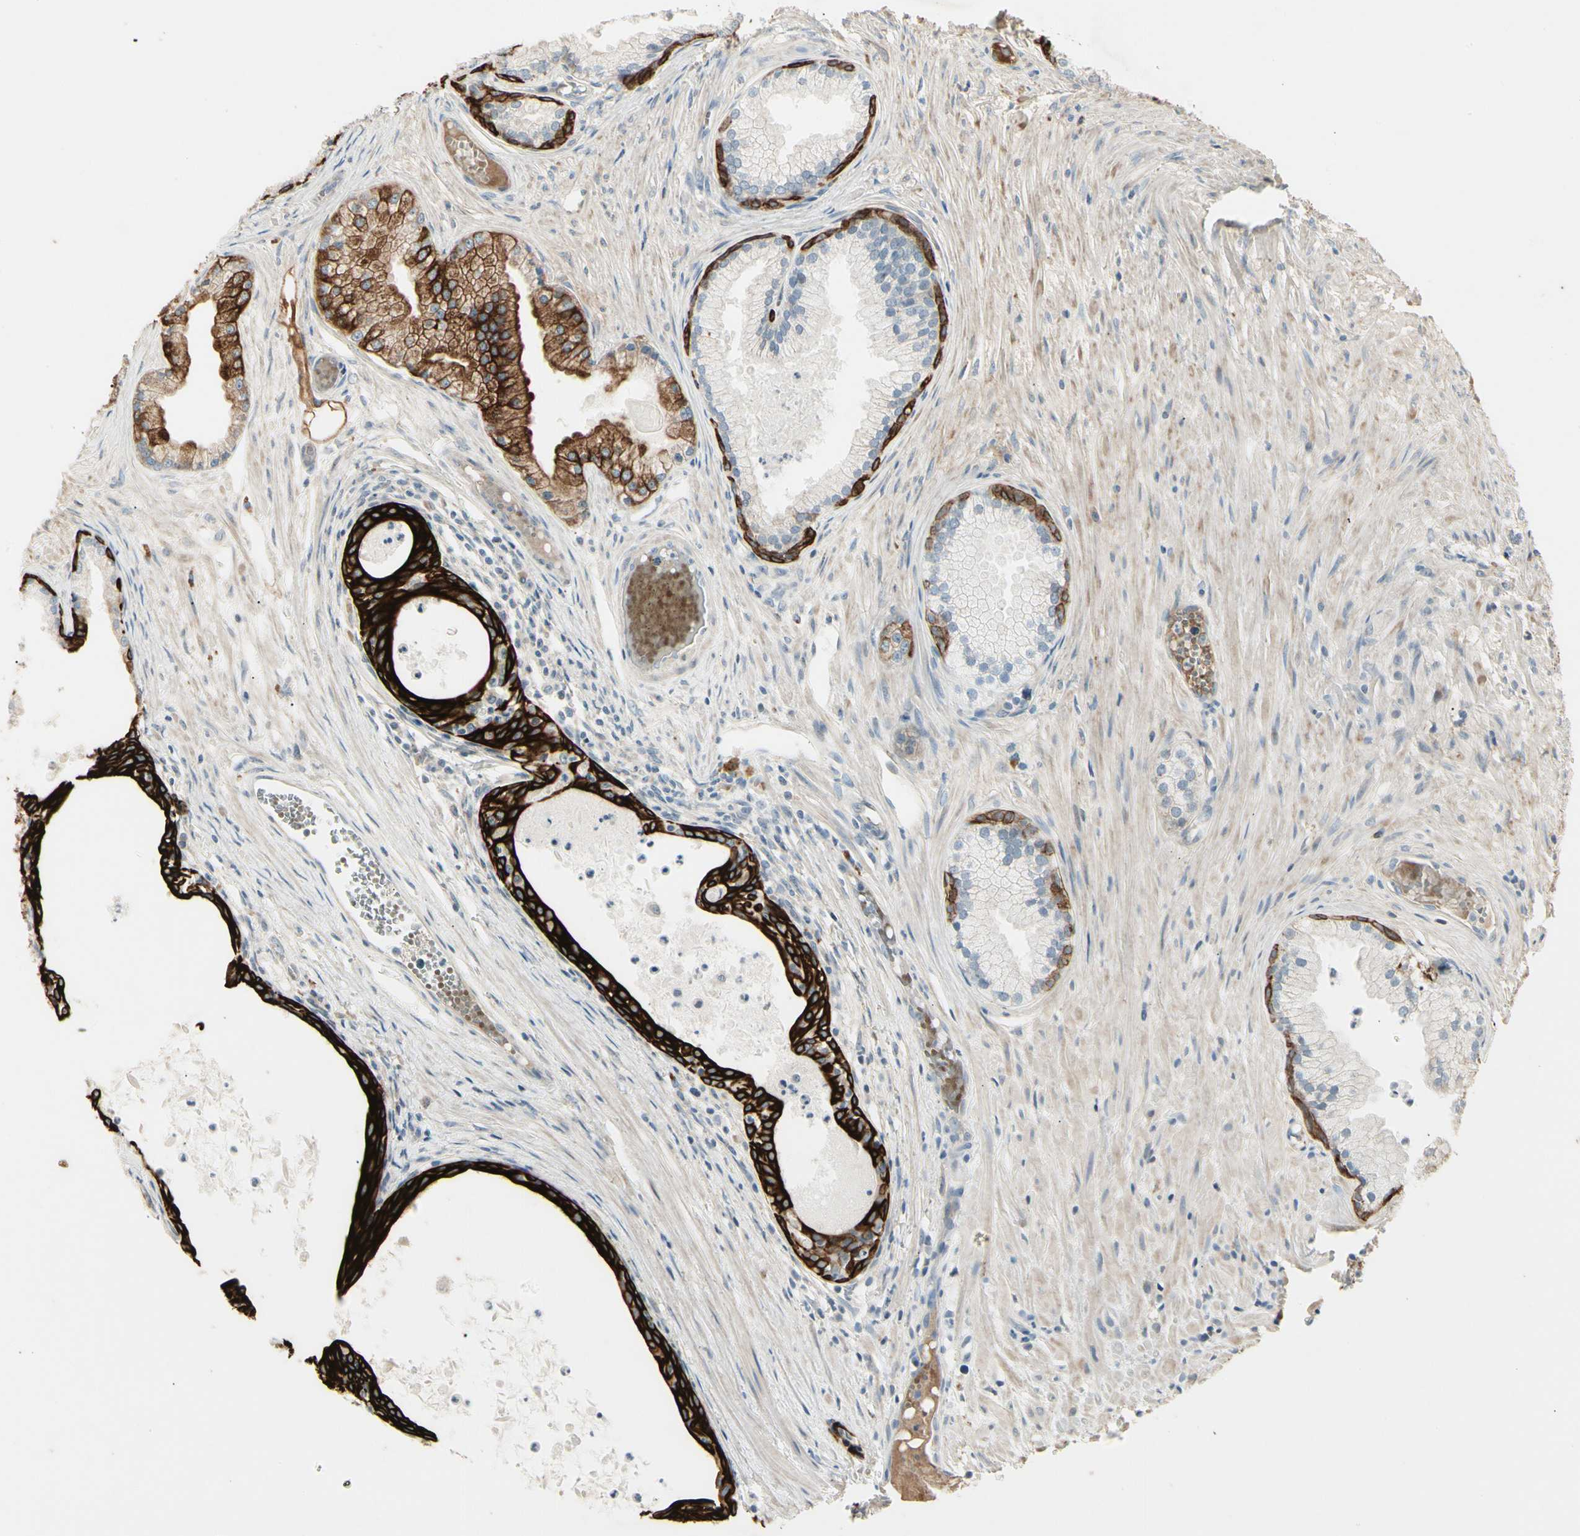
{"staining": {"intensity": "strong", "quantity": "25%-75%", "location": "cytoplasmic/membranous"}, "tissue": "prostate cancer", "cell_type": "Tumor cells", "image_type": "cancer", "snomed": [{"axis": "morphology", "description": "Adenocarcinoma, Low grade"}, {"axis": "topography", "description": "Prostate"}], "caption": "Prostate cancer was stained to show a protein in brown. There is high levels of strong cytoplasmic/membranous positivity in approximately 25%-75% of tumor cells.", "gene": "SKIL", "patient": {"sex": "male", "age": 72}}